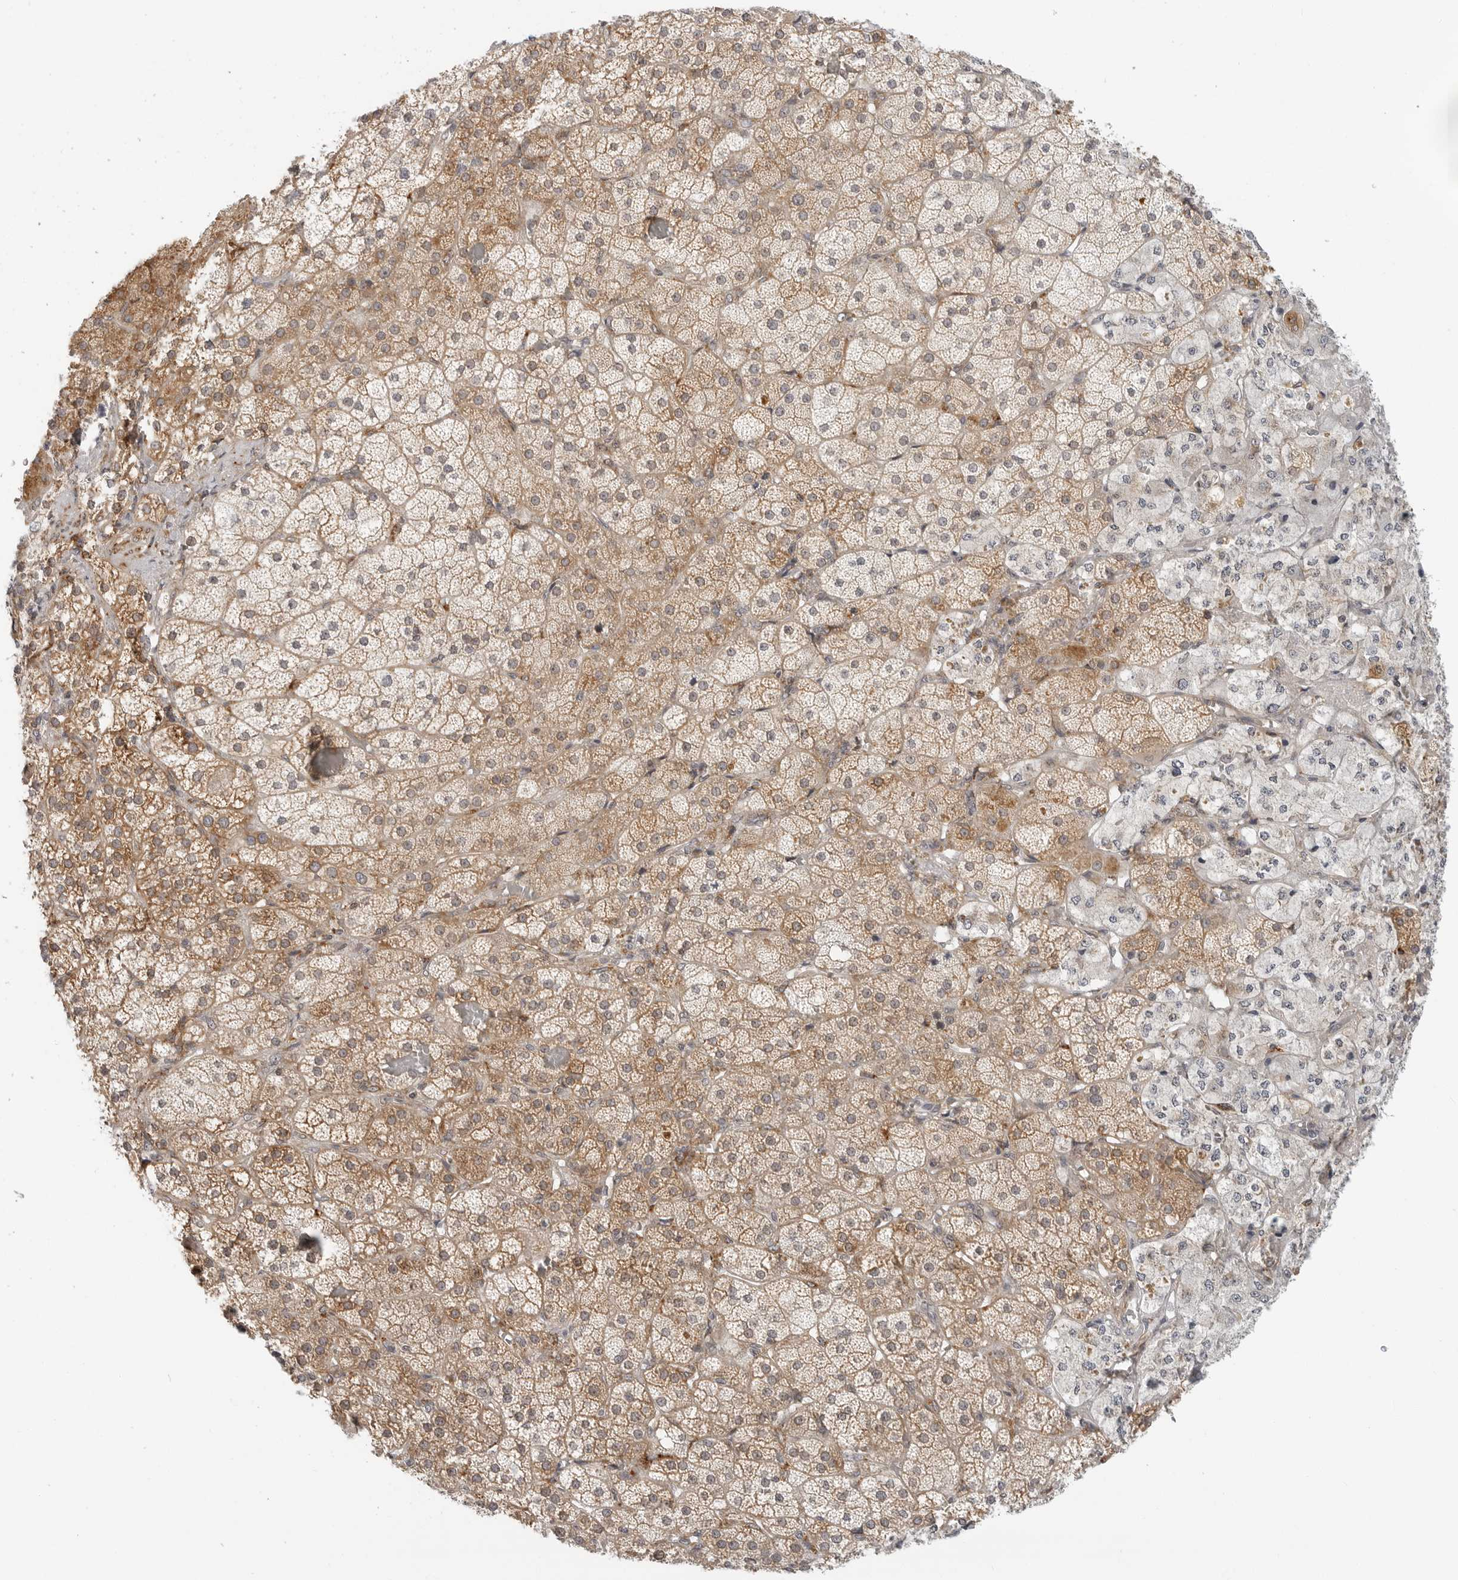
{"staining": {"intensity": "moderate", "quantity": ">75%", "location": "cytoplasmic/membranous"}, "tissue": "adrenal gland", "cell_type": "Glandular cells", "image_type": "normal", "snomed": [{"axis": "morphology", "description": "Normal tissue, NOS"}, {"axis": "topography", "description": "Adrenal gland"}], "caption": "Immunohistochemistry (IHC) of unremarkable adrenal gland demonstrates medium levels of moderate cytoplasmic/membranous staining in approximately >75% of glandular cells.", "gene": "C1QTNF1", "patient": {"sex": "male", "age": 57}}